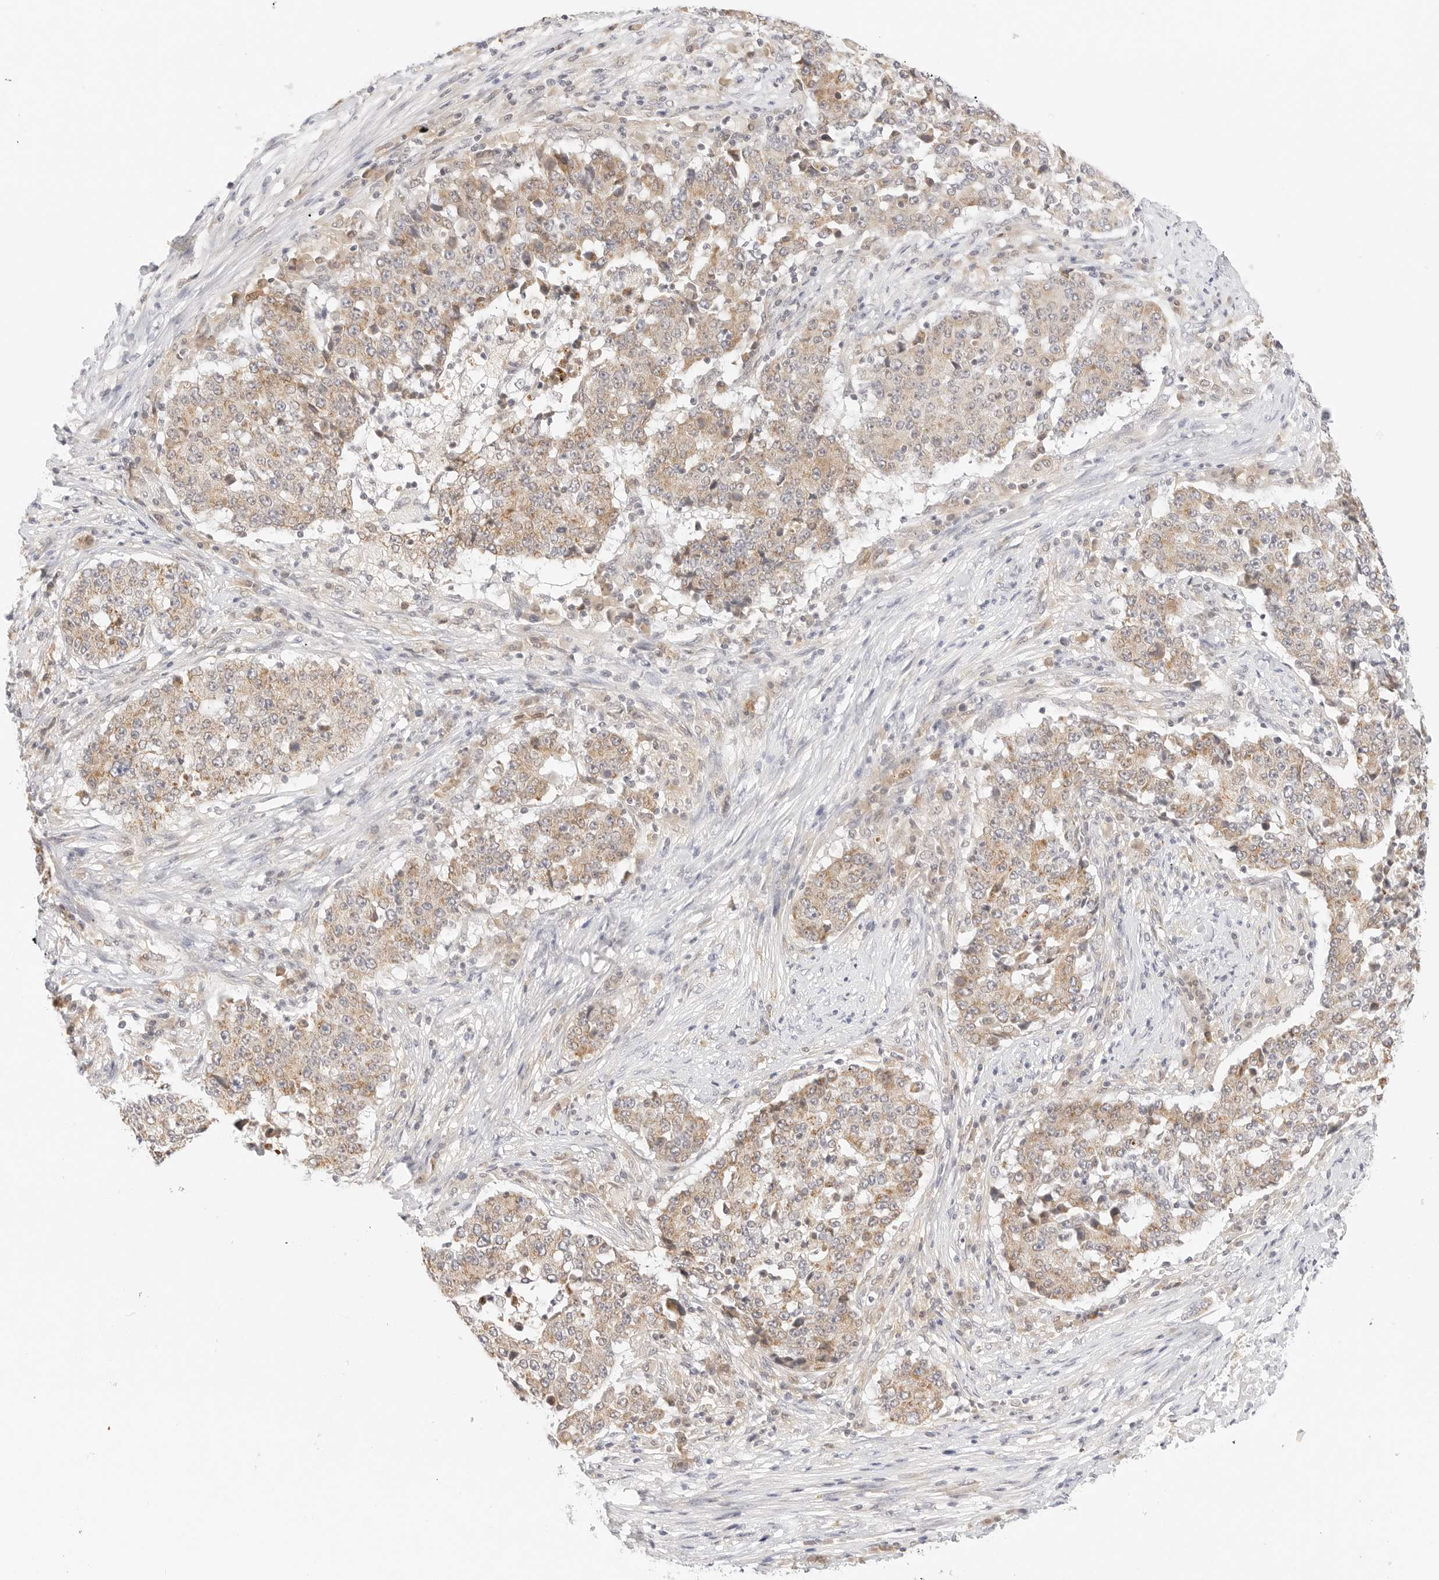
{"staining": {"intensity": "moderate", "quantity": ">75%", "location": "cytoplasmic/membranous"}, "tissue": "stomach cancer", "cell_type": "Tumor cells", "image_type": "cancer", "snomed": [{"axis": "morphology", "description": "Adenocarcinoma, NOS"}, {"axis": "topography", "description": "Stomach"}], "caption": "Protein staining of stomach cancer (adenocarcinoma) tissue exhibits moderate cytoplasmic/membranous staining in approximately >75% of tumor cells. (IHC, brightfield microscopy, high magnification).", "gene": "ERO1B", "patient": {"sex": "male", "age": 59}}